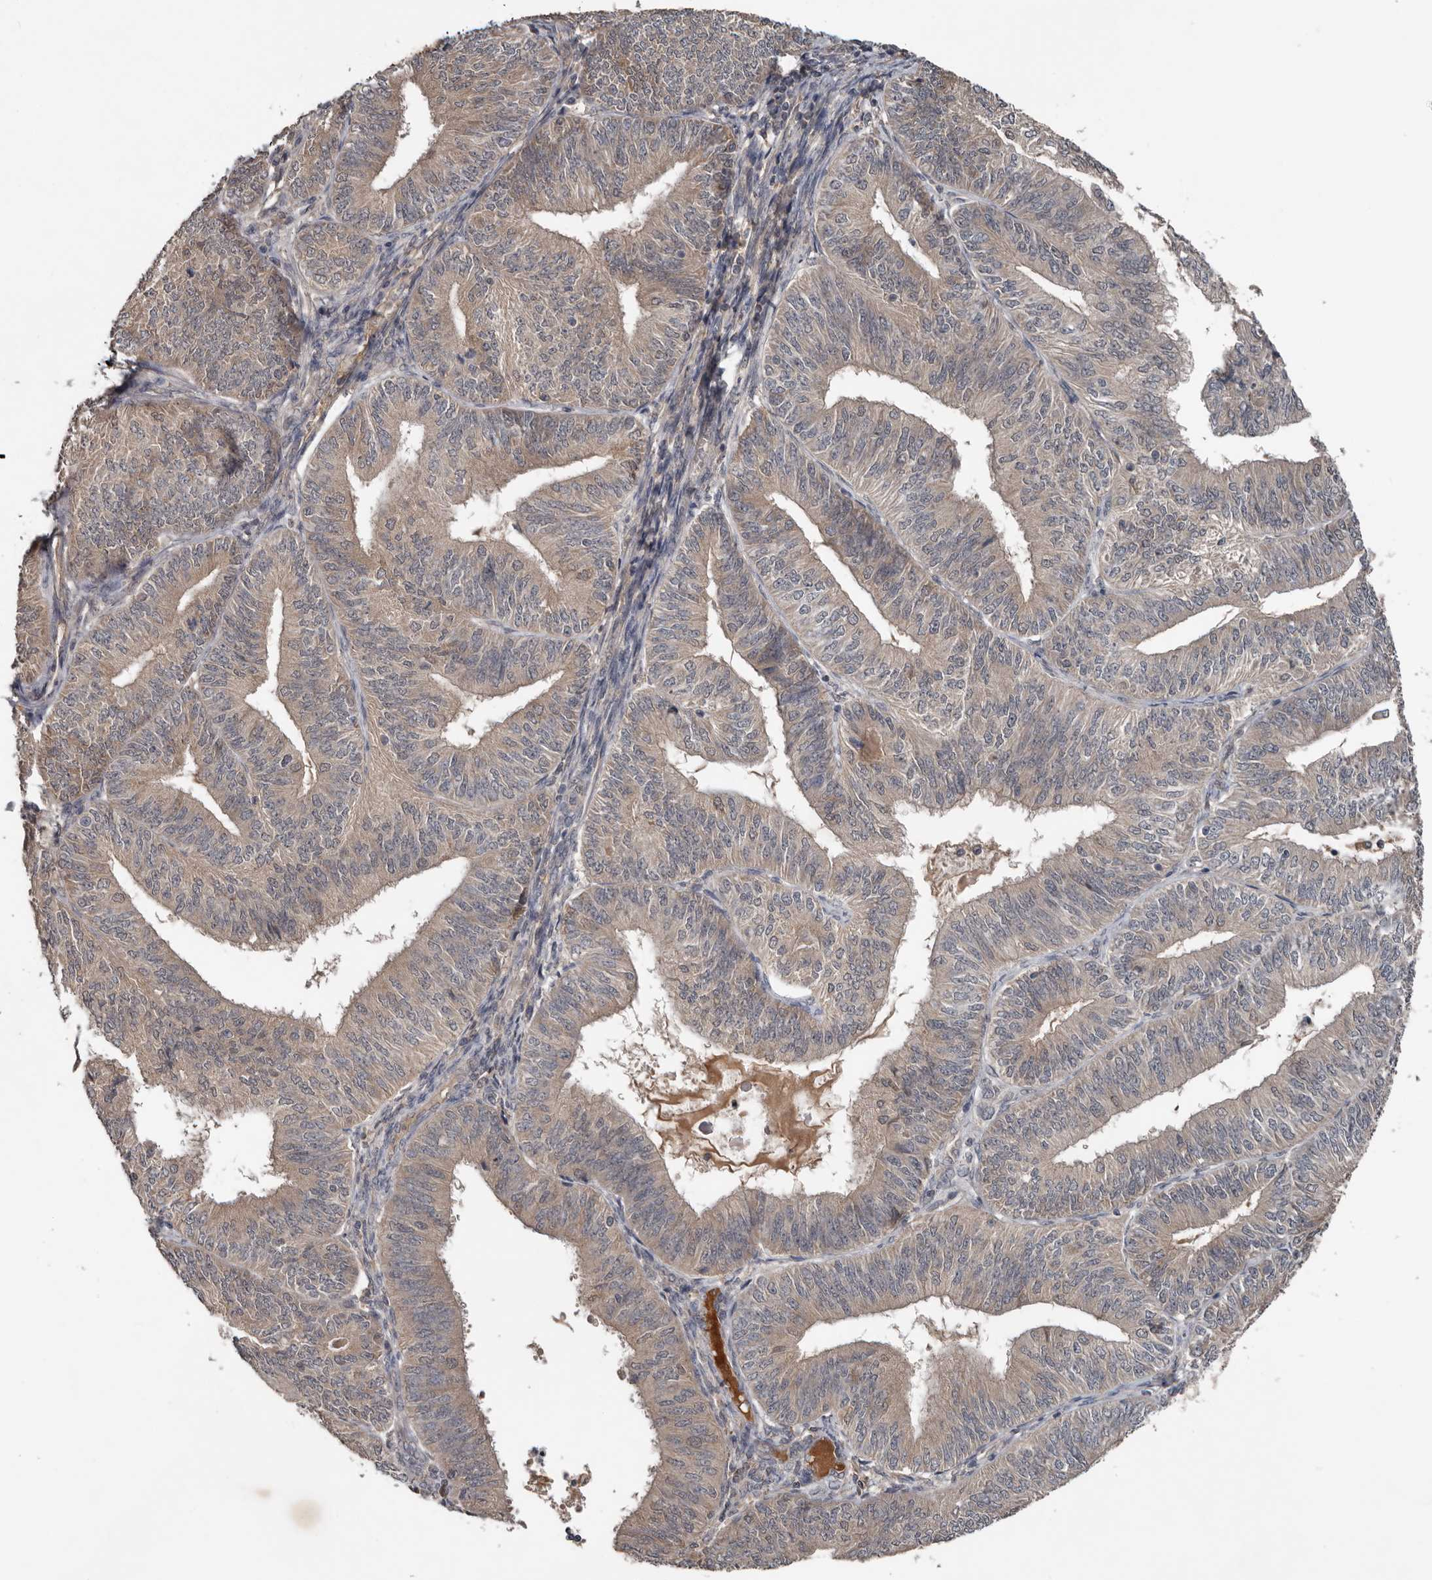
{"staining": {"intensity": "weak", "quantity": "<25%", "location": "cytoplasmic/membranous"}, "tissue": "endometrial cancer", "cell_type": "Tumor cells", "image_type": "cancer", "snomed": [{"axis": "morphology", "description": "Adenocarcinoma, NOS"}, {"axis": "topography", "description": "Endometrium"}], "caption": "The histopathology image reveals no significant expression in tumor cells of endometrial cancer (adenocarcinoma). The staining was performed using DAB to visualize the protein expression in brown, while the nuclei were stained in blue with hematoxylin (Magnification: 20x).", "gene": "DNAJB4", "patient": {"sex": "female", "age": 58}}